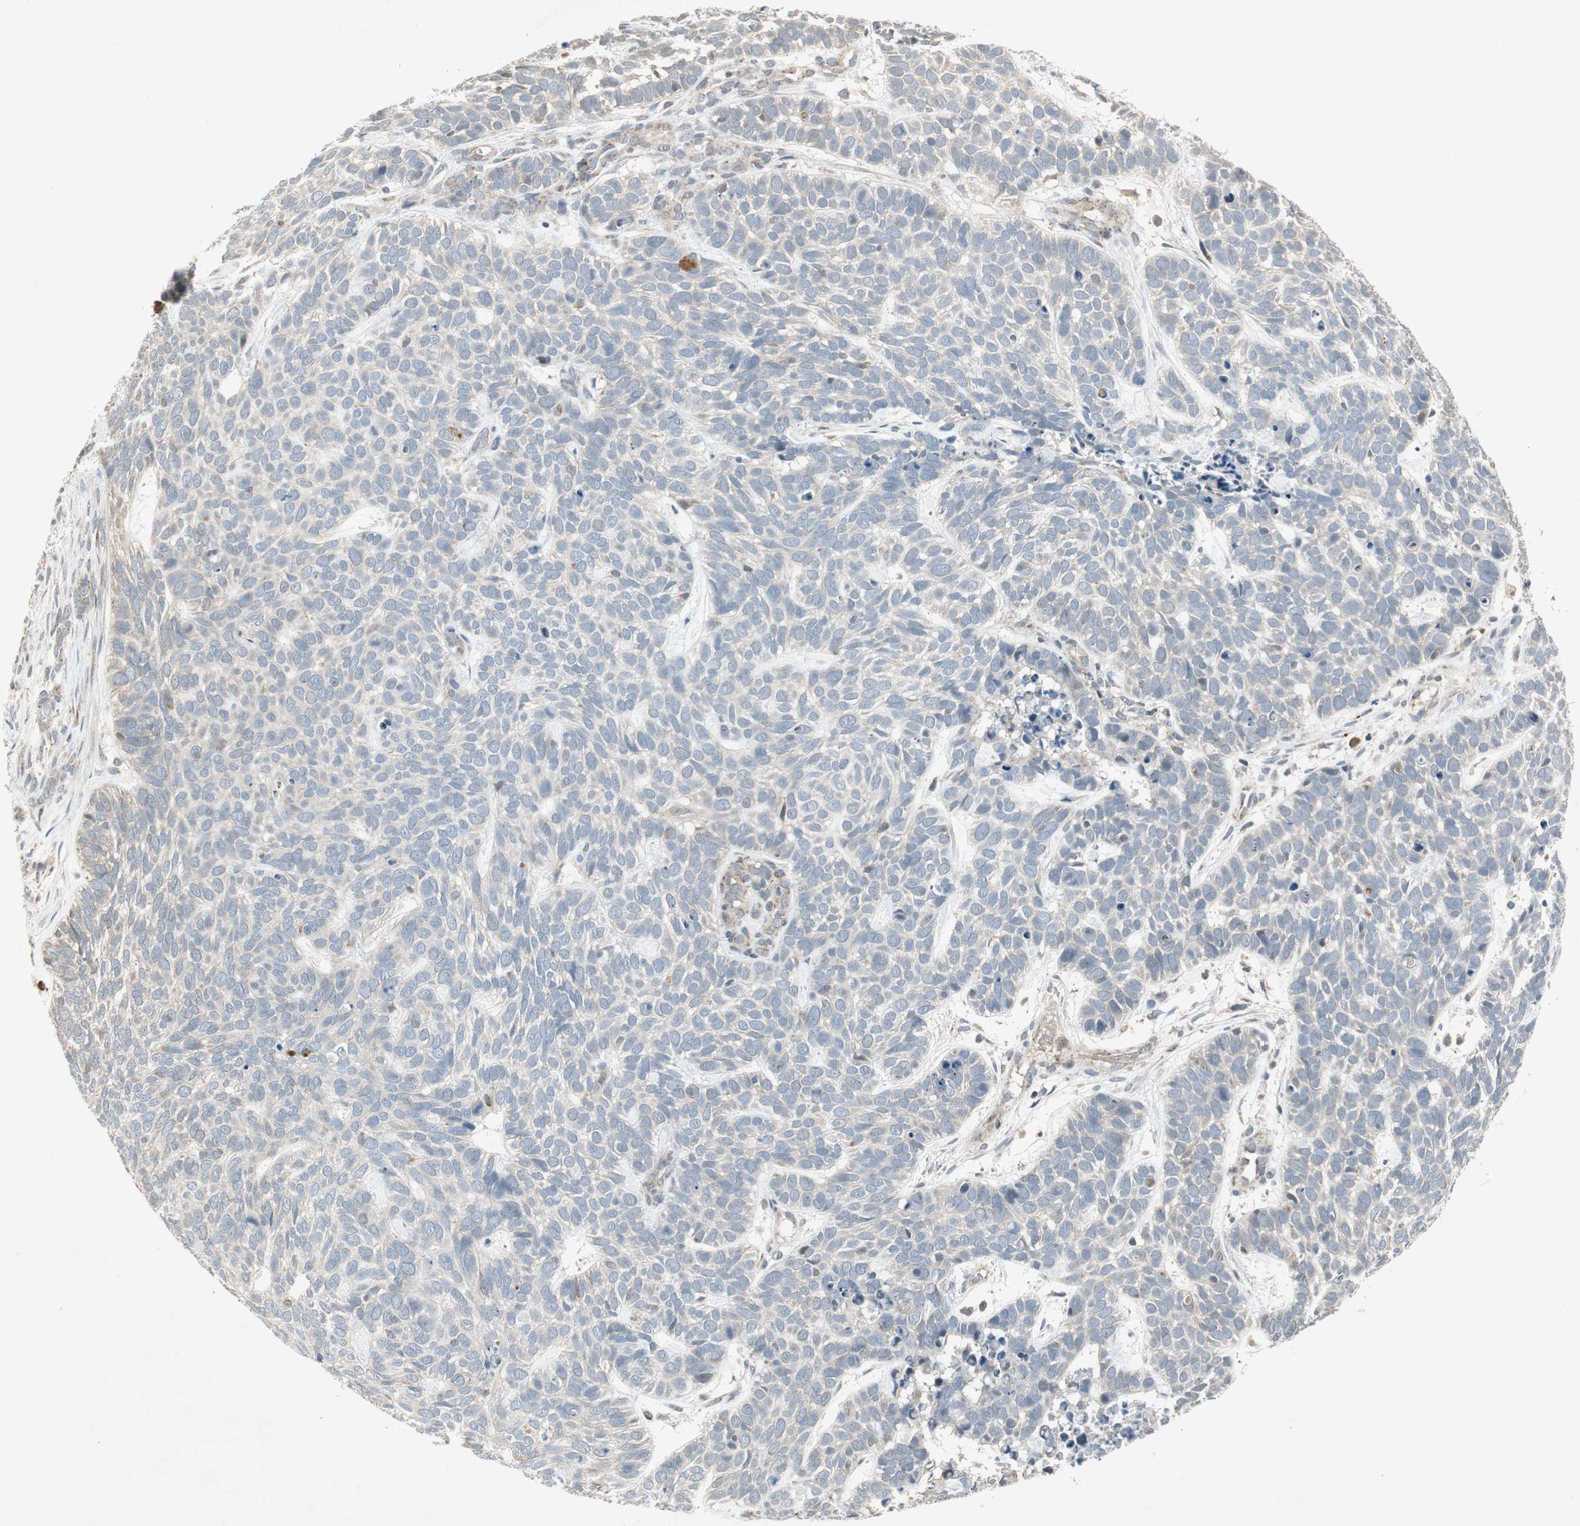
{"staining": {"intensity": "negative", "quantity": "none", "location": "none"}, "tissue": "skin cancer", "cell_type": "Tumor cells", "image_type": "cancer", "snomed": [{"axis": "morphology", "description": "Basal cell carcinoma"}, {"axis": "topography", "description": "Skin"}], "caption": "Immunohistochemistry (IHC) micrograph of neoplastic tissue: basal cell carcinoma (skin) stained with DAB (3,3'-diaminobenzidine) displays no significant protein staining in tumor cells.", "gene": "USP2", "patient": {"sex": "male", "age": 87}}